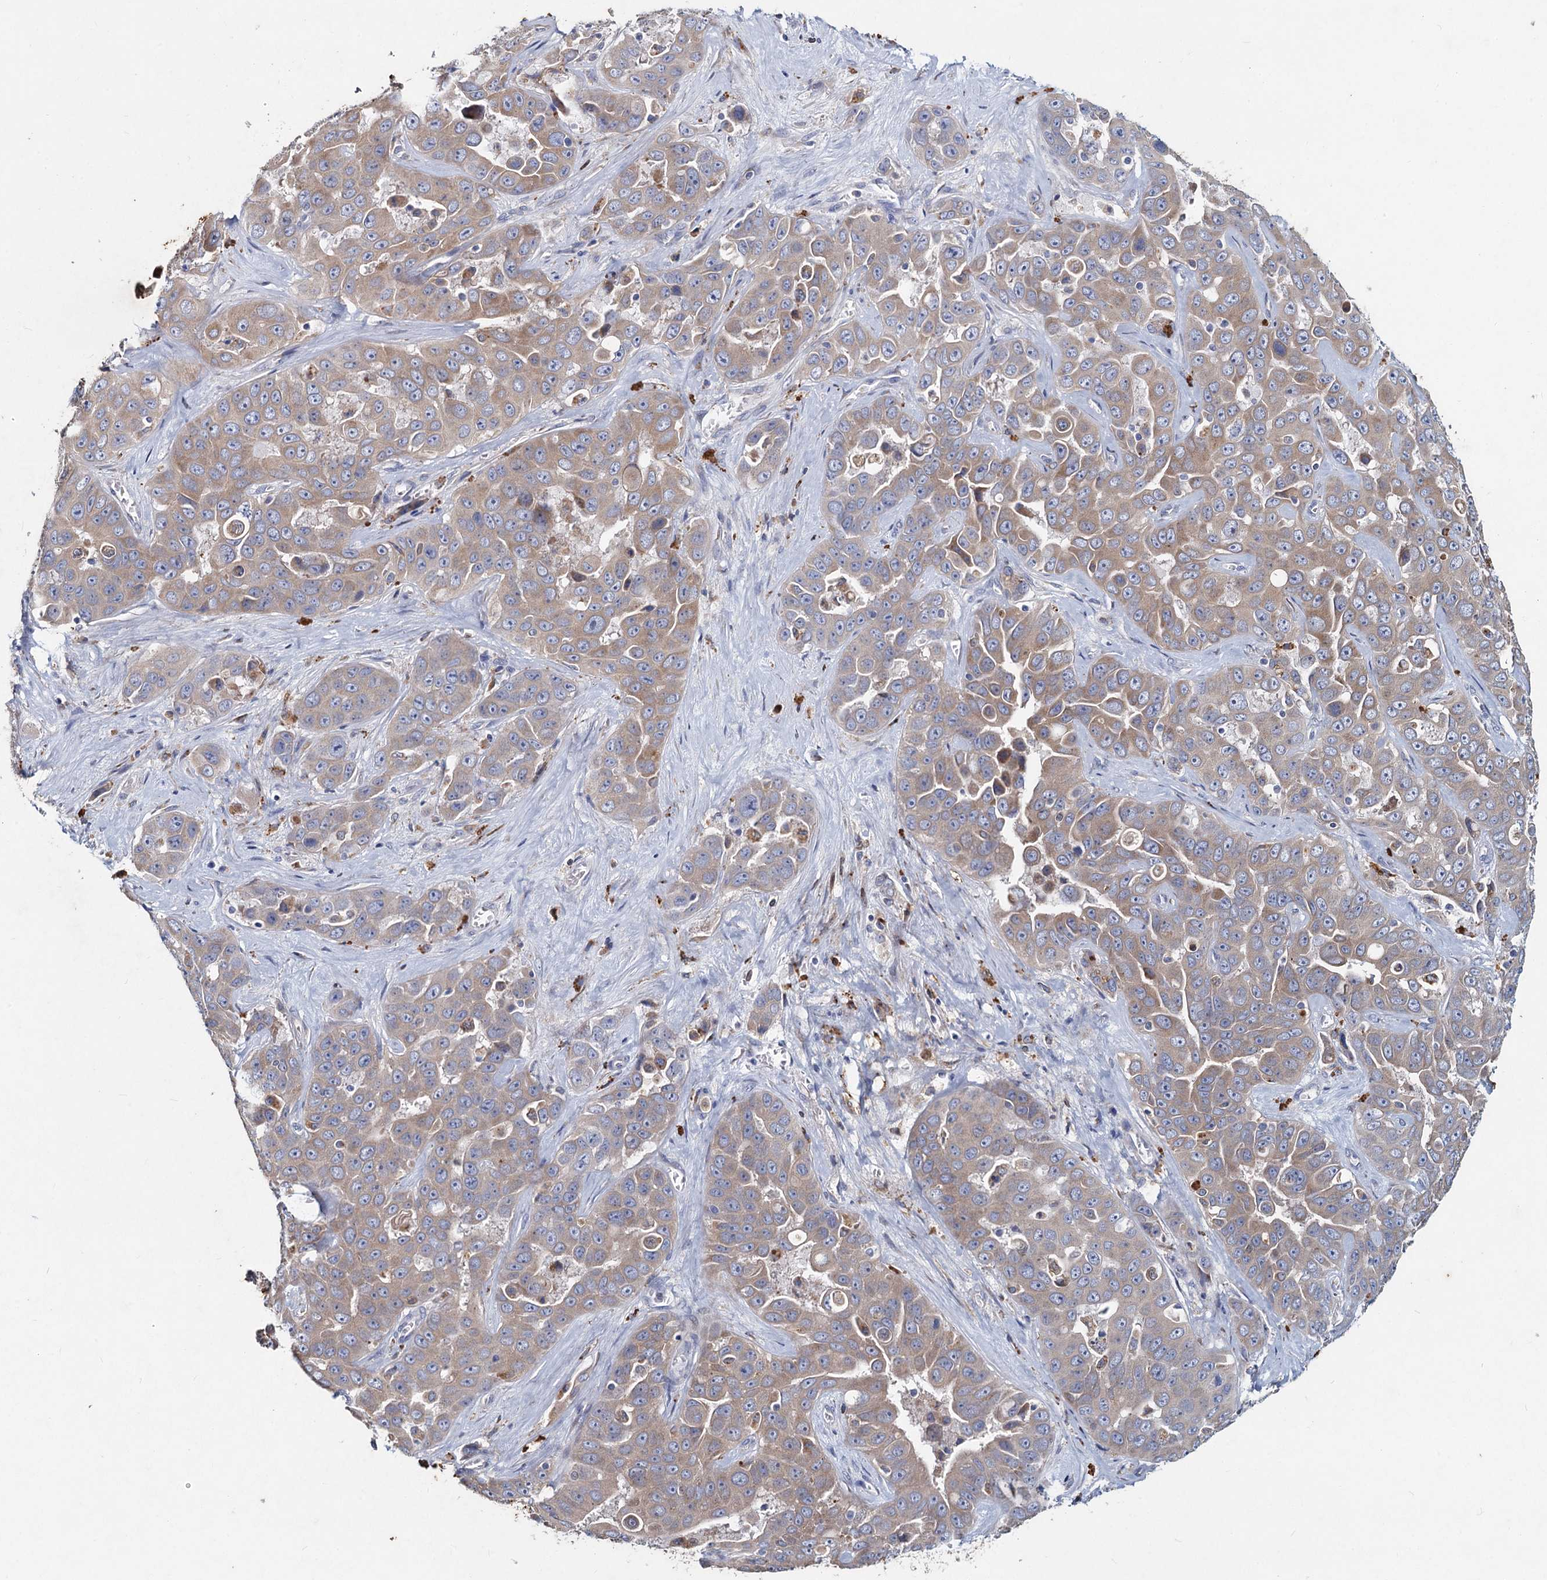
{"staining": {"intensity": "weak", "quantity": ">75%", "location": "cytoplasmic/membranous"}, "tissue": "liver cancer", "cell_type": "Tumor cells", "image_type": "cancer", "snomed": [{"axis": "morphology", "description": "Cholangiocarcinoma"}, {"axis": "topography", "description": "Liver"}], "caption": "Protein positivity by IHC reveals weak cytoplasmic/membranous staining in approximately >75% of tumor cells in liver cancer. Immunohistochemistry (ihc) stains the protein in brown and the nuclei are stained blue.", "gene": "TMX2", "patient": {"sex": "female", "age": 52}}